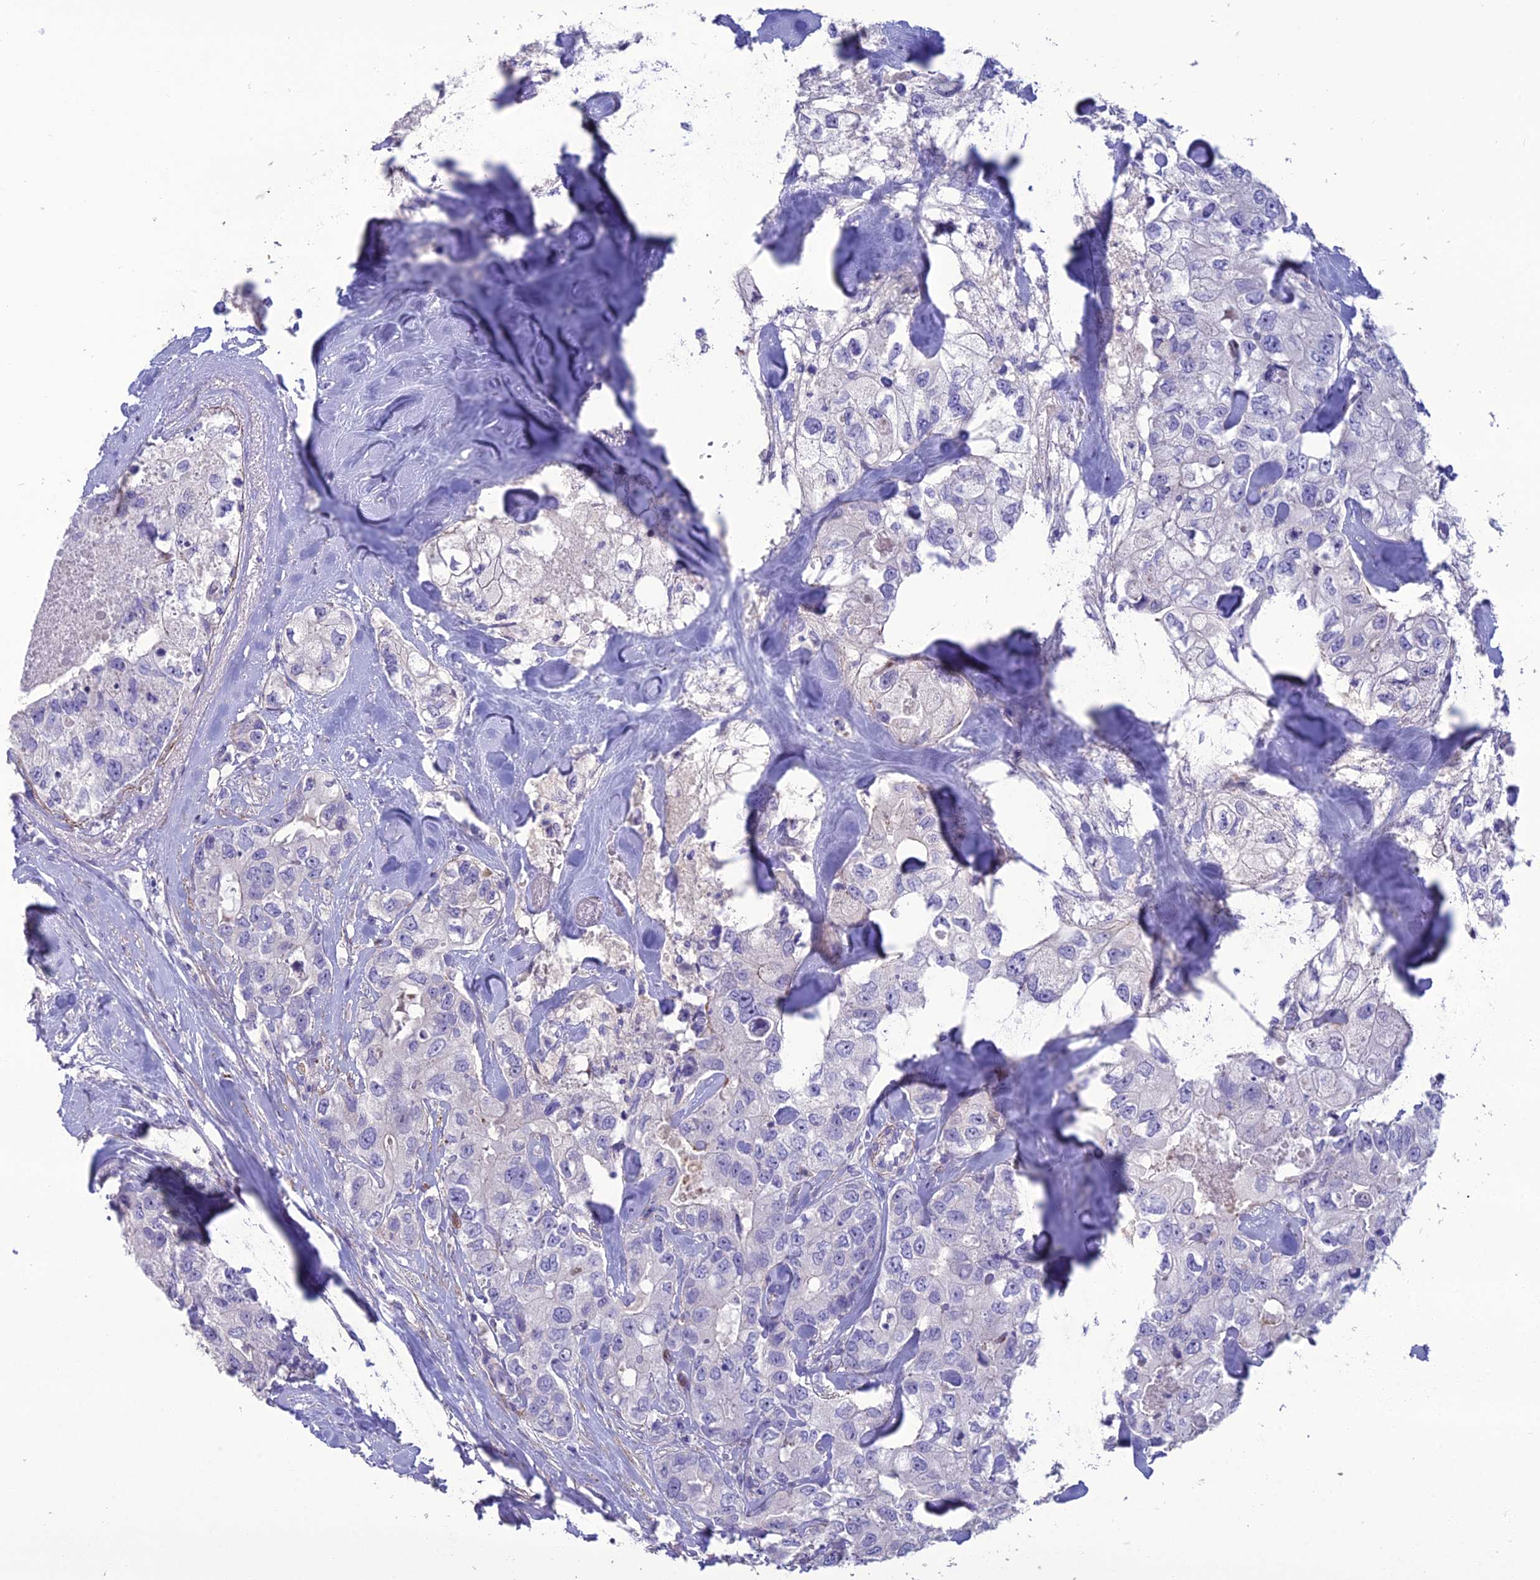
{"staining": {"intensity": "negative", "quantity": "none", "location": "none"}, "tissue": "breast cancer", "cell_type": "Tumor cells", "image_type": "cancer", "snomed": [{"axis": "morphology", "description": "Duct carcinoma"}, {"axis": "topography", "description": "Breast"}], "caption": "Histopathology image shows no significant protein staining in tumor cells of breast cancer.", "gene": "OR56B1", "patient": {"sex": "female", "age": 62}}